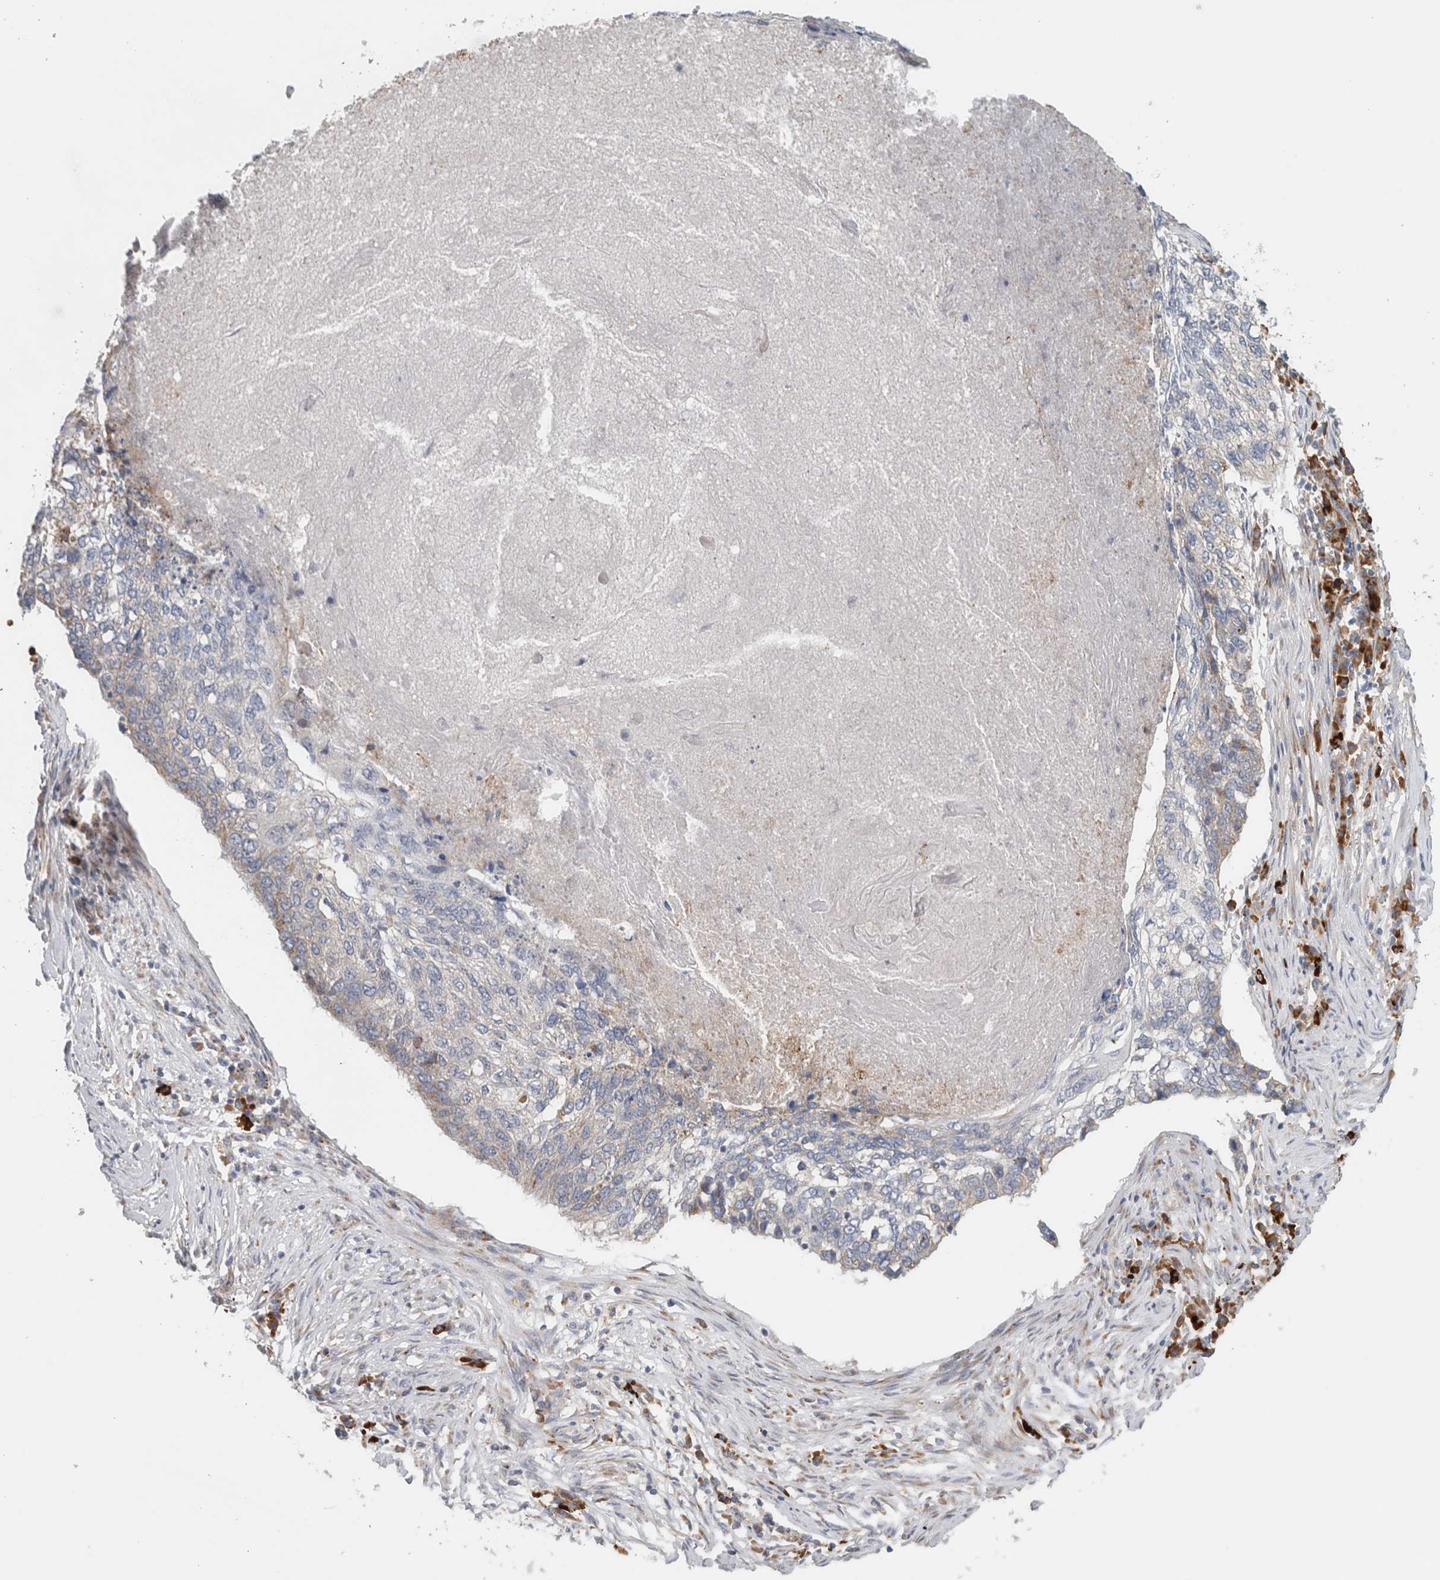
{"staining": {"intensity": "weak", "quantity": "<25%", "location": "cytoplasmic/membranous"}, "tissue": "lung cancer", "cell_type": "Tumor cells", "image_type": "cancer", "snomed": [{"axis": "morphology", "description": "Squamous cell carcinoma, NOS"}, {"axis": "topography", "description": "Lung"}], "caption": "The IHC image has no significant expression in tumor cells of lung cancer (squamous cell carcinoma) tissue.", "gene": "ADCY8", "patient": {"sex": "female", "age": 63}}